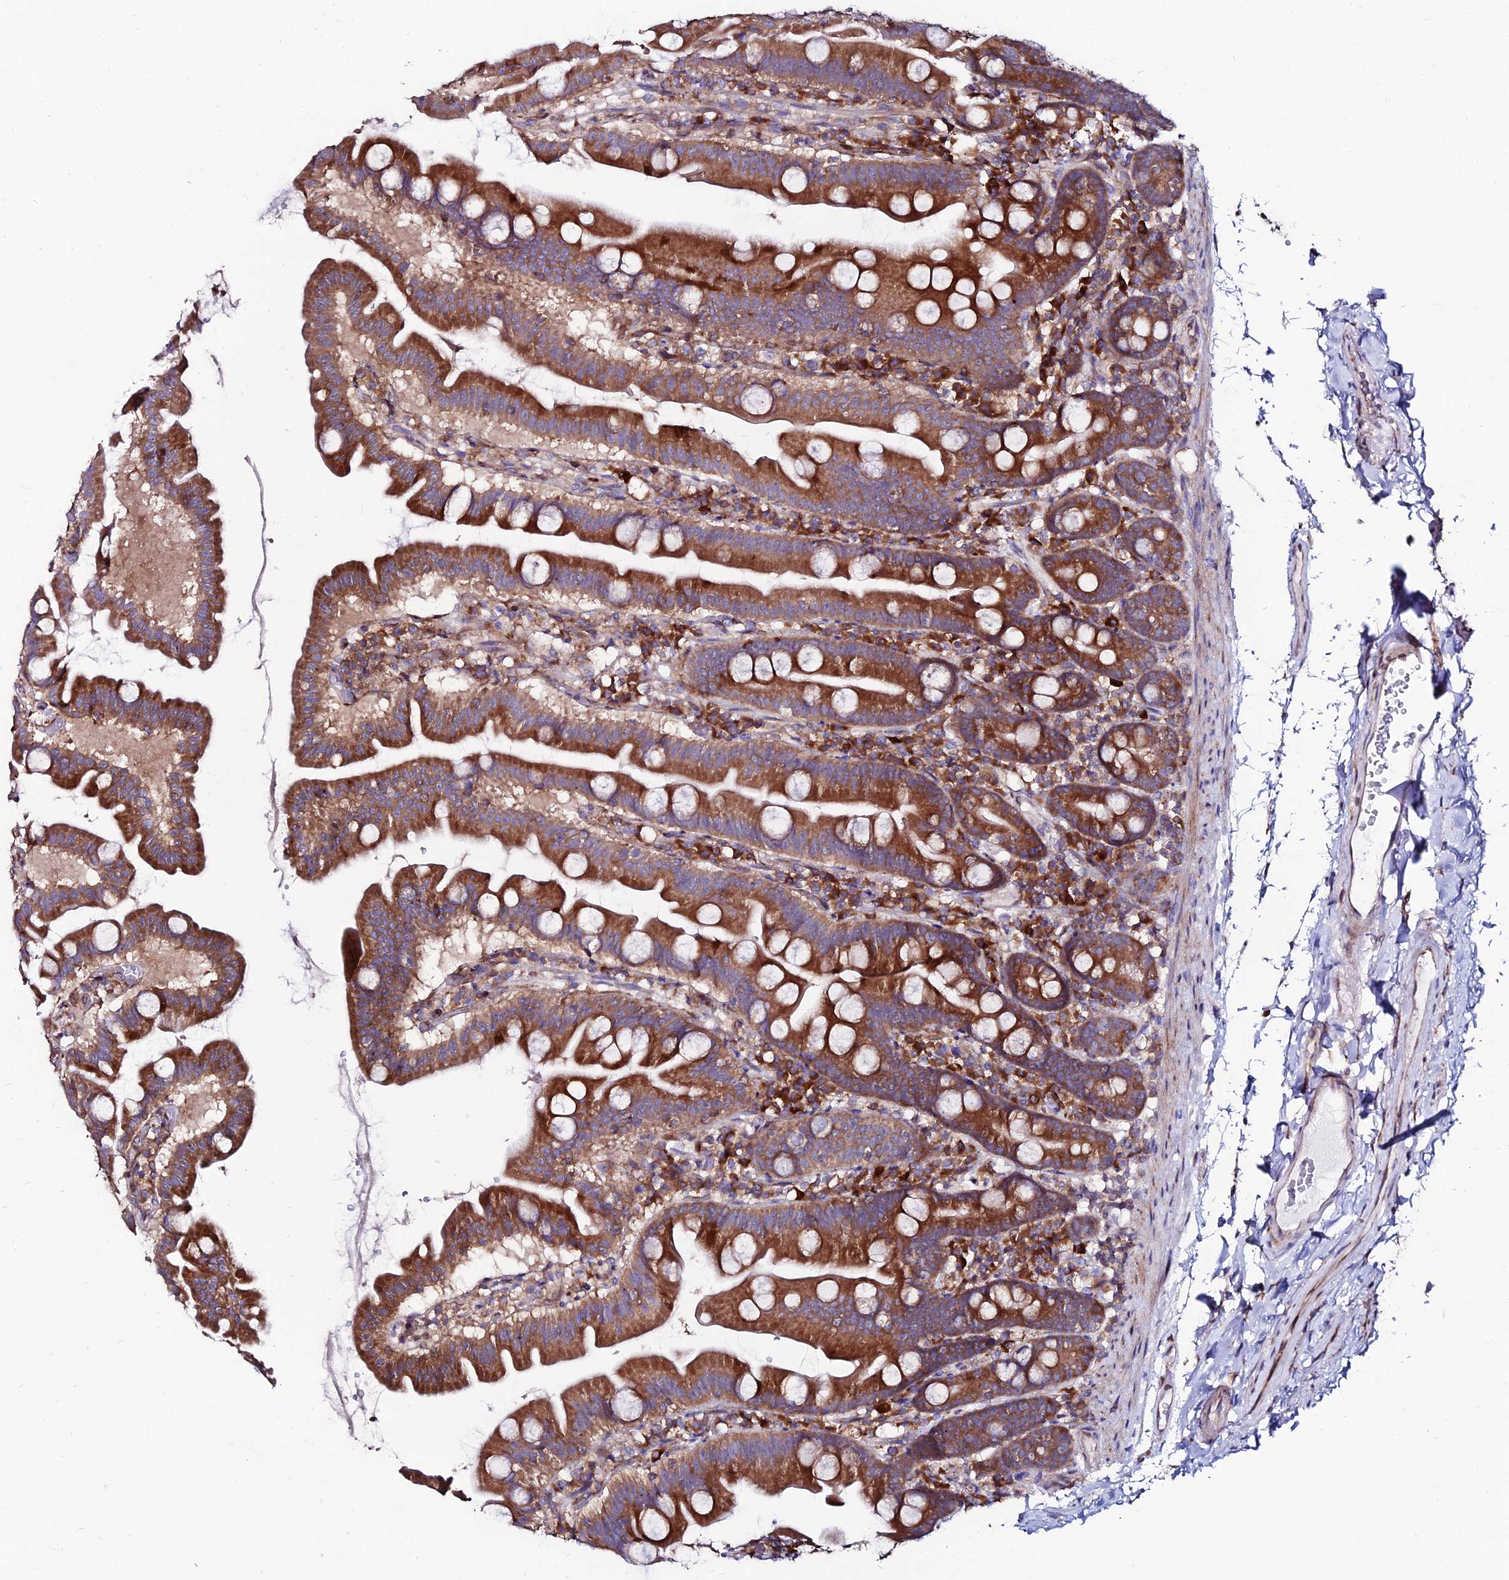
{"staining": {"intensity": "strong", "quantity": ">75%", "location": "cytoplasmic/membranous"}, "tissue": "small intestine", "cell_type": "Glandular cells", "image_type": "normal", "snomed": [{"axis": "morphology", "description": "Normal tissue, NOS"}, {"axis": "topography", "description": "Small intestine"}], "caption": "This image reveals immunohistochemistry staining of benign small intestine, with high strong cytoplasmic/membranous expression in about >75% of glandular cells.", "gene": "EIF3K", "patient": {"sex": "female", "age": 68}}